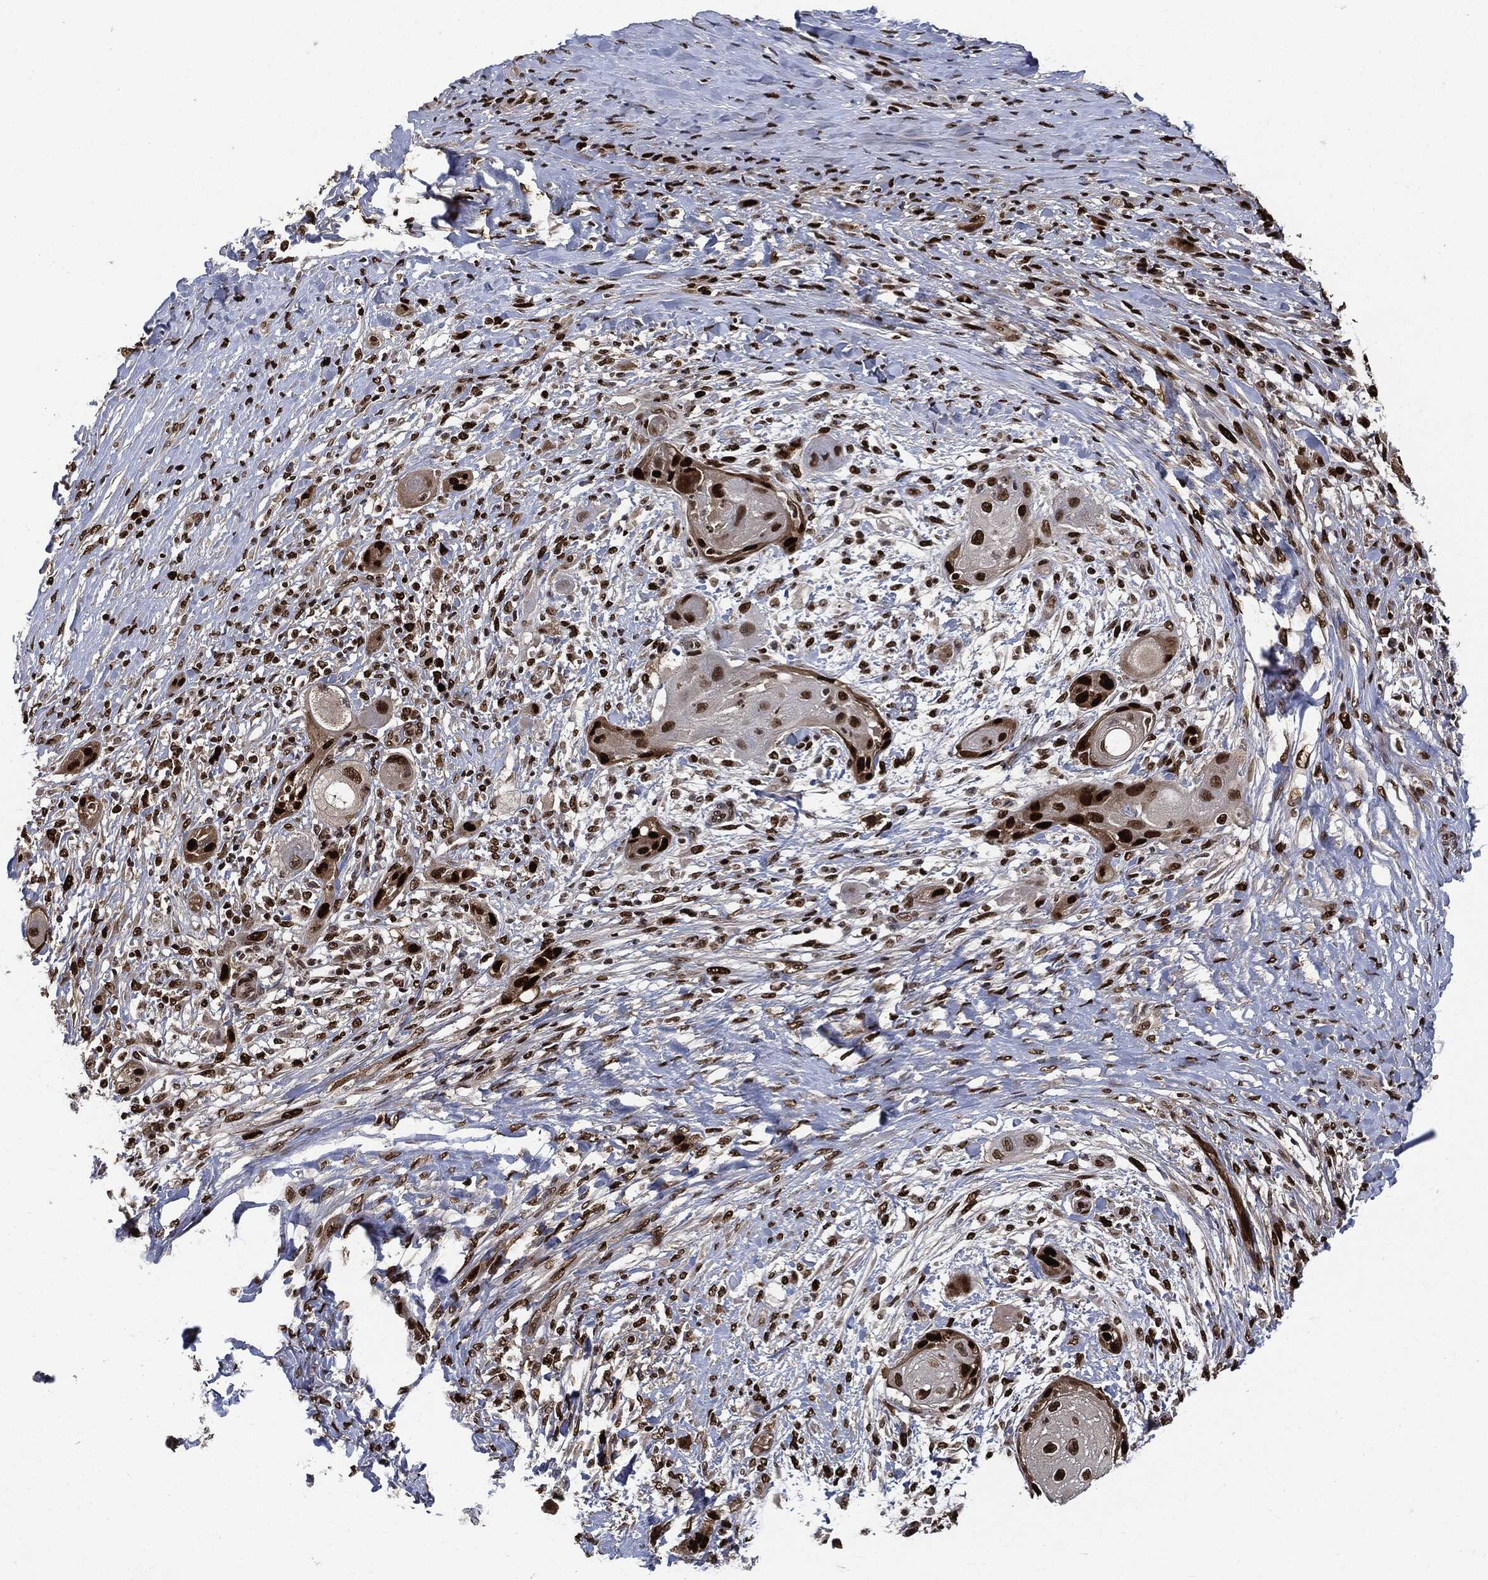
{"staining": {"intensity": "strong", "quantity": ">75%", "location": "nuclear"}, "tissue": "skin cancer", "cell_type": "Tumor cells", "image_type": "cancer", "snomed": [{"axis": "morphology", "description": "Squamous cell carcinoma, NOS"}, {"axis": "topography", "description": "Skin"}], "caption": "IHC (DAB) staining of skin cancer displays strong nuclear protein positivity in about >75% of tumor cells.", "gene": "PCNA", "patient": {"sex": "male", "age": 62}}